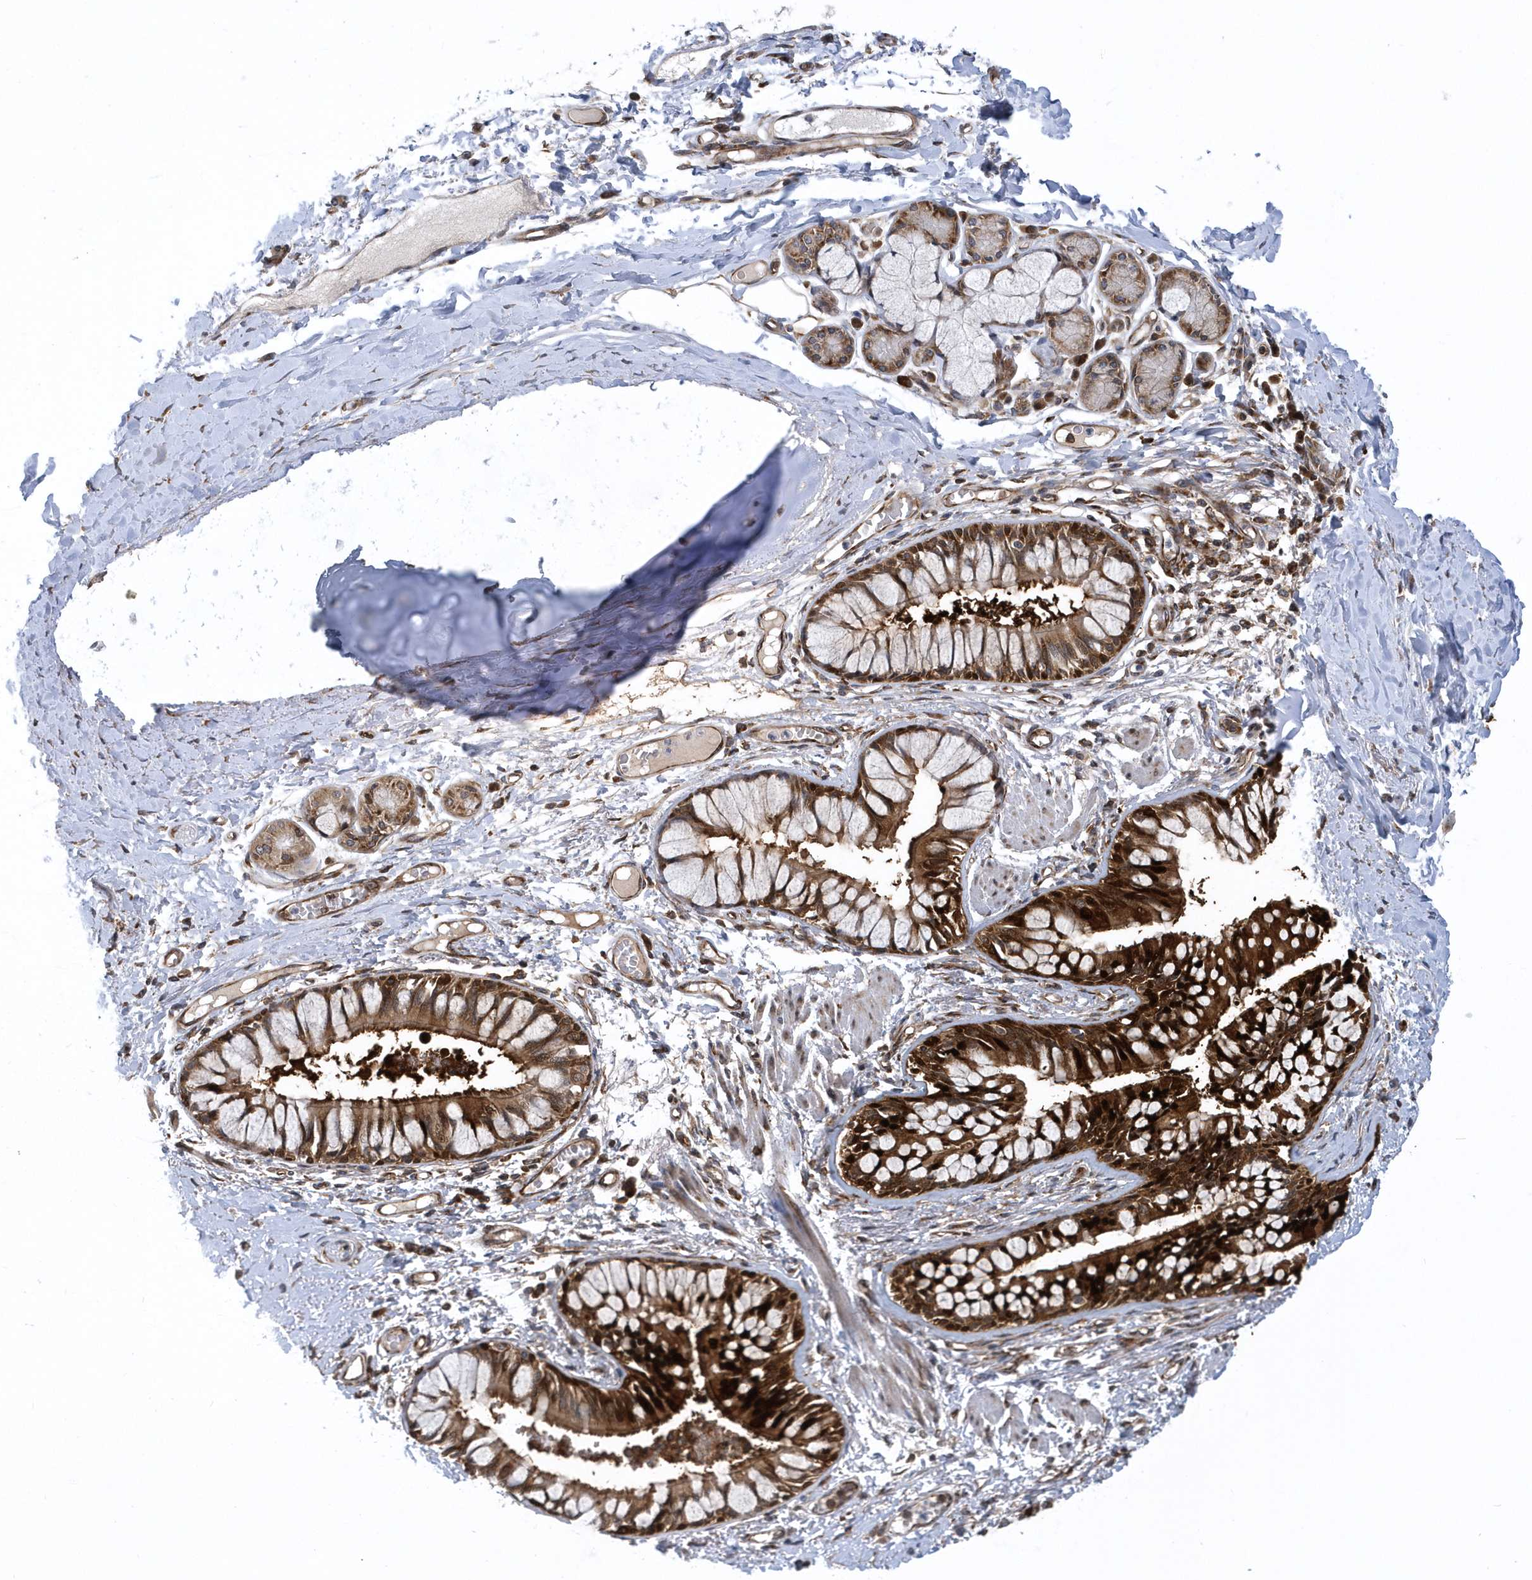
{"staining": {"intensity": "negative", "quantity": "none", "location": "none"}, "tissue": "adipose tissue", "cell_type": "Adipocytes", "image_type": "normal", "snomed": [{"axis": "morphology", "description": "Normal tissue, NOS"}, {"axis": "topography", "description": "Cartilage tissue"}, {"axis": "topography", "description": "Bronchus"}, {"axis": "topography", "description": "Lung"}, {"axis": "topography", "description": "Peripheral nerve tissue"}], "caption": "Immunohistochemical staining of benign human adipose tissue reveals no significant positivity in adipocytes.", "gene": "PHF1", "patient": {"sex": "female", "age": 49}}